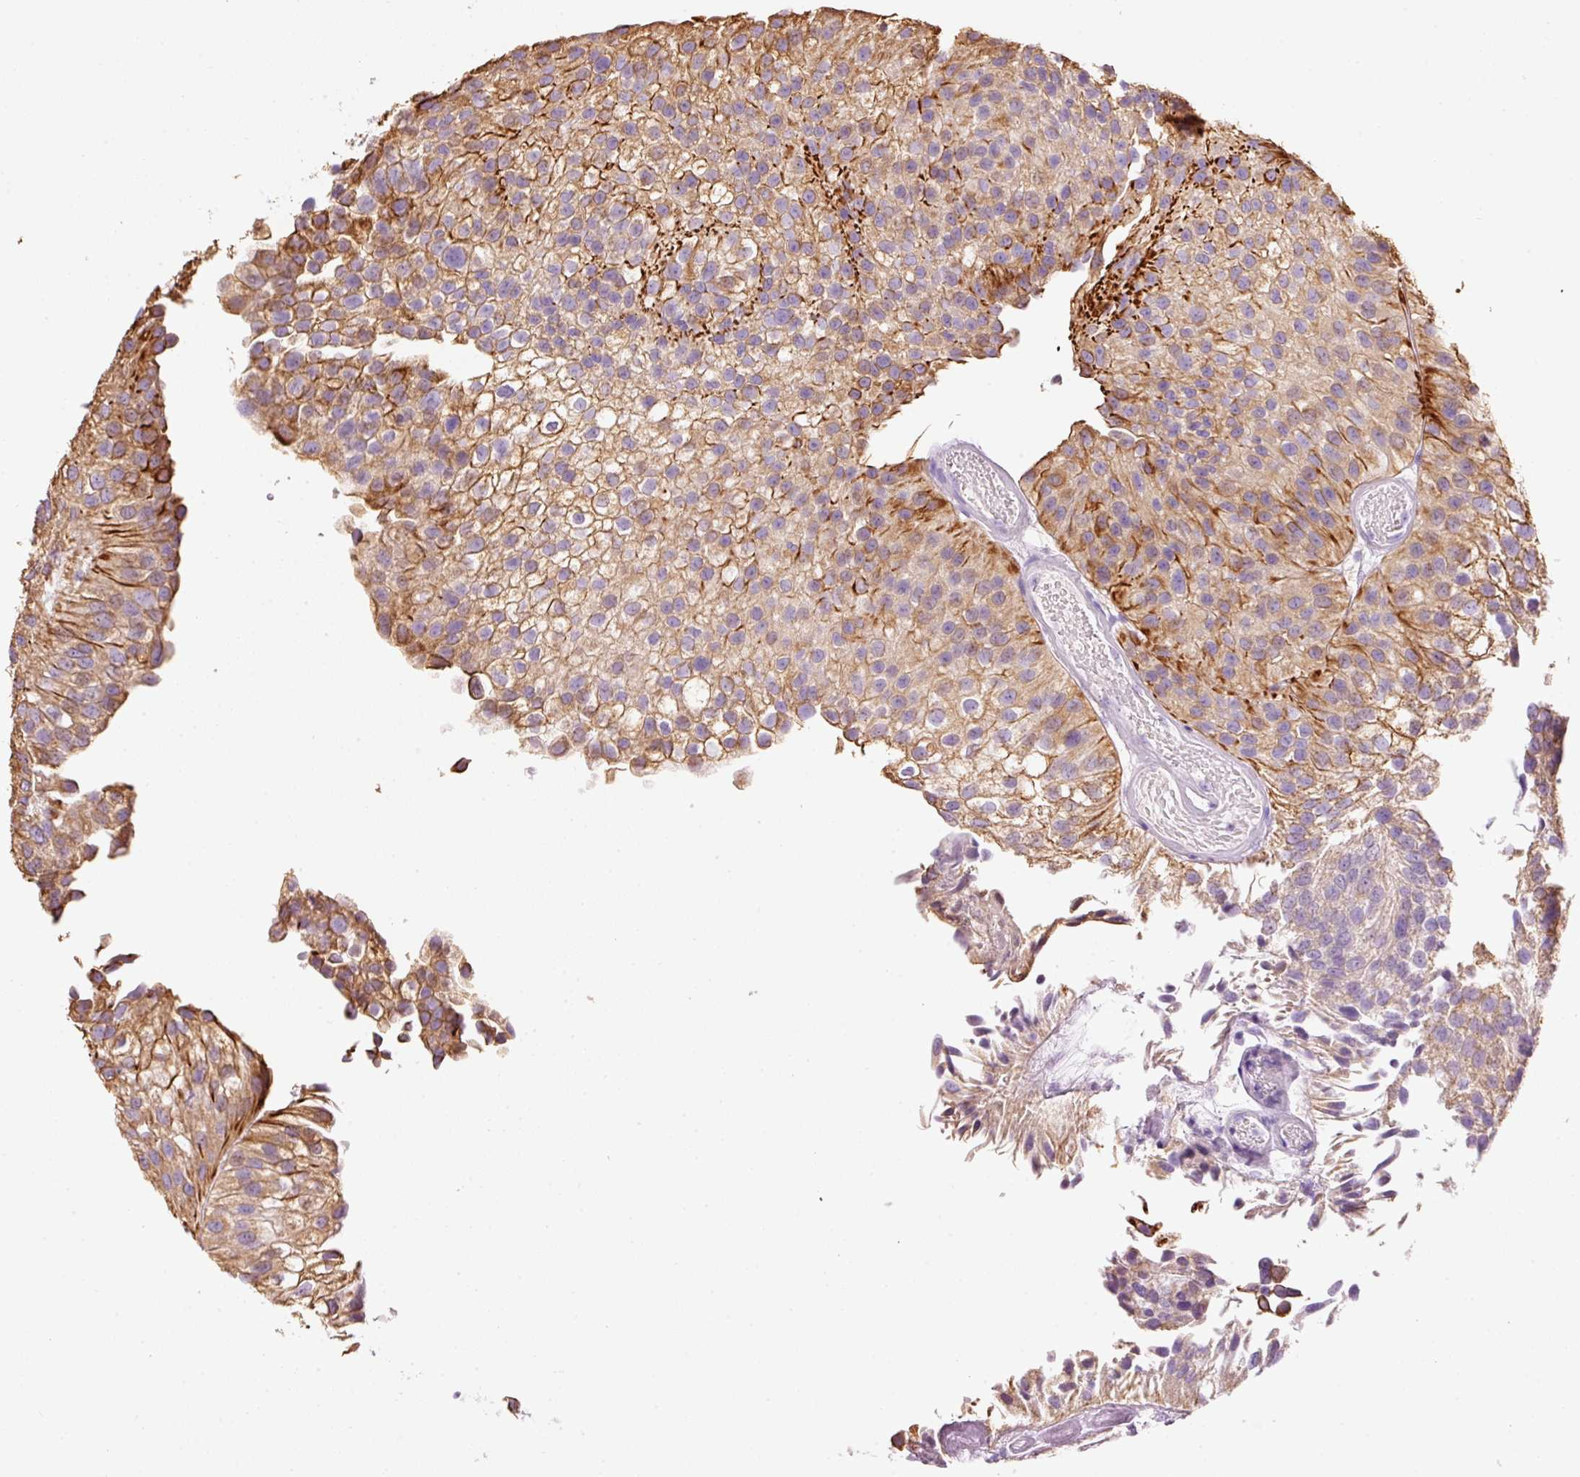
{"staining": {"intensity": "moderate", "quantity": "25%-75%", "location": "cytoplasmic/membranous"}, "tissue": "urothelial cancer", "cell_type": "Tumor cells", "image_type": "cancer", "snomed": [{"axis": "morphology", "description": "Urothelial carcinoma, NOS"}, {"axis": "topography", "description": "Urinary bladder"}], "caption": "An immunohistochemistry histopathology image of tumor tissue is shown. Protein staining in brown labels moderate cytoplasmic/membranous positivity in urothelial cancer within tumor cells.", "gene": "CARD16", "patient": {"sex": "male", "age": 87}}